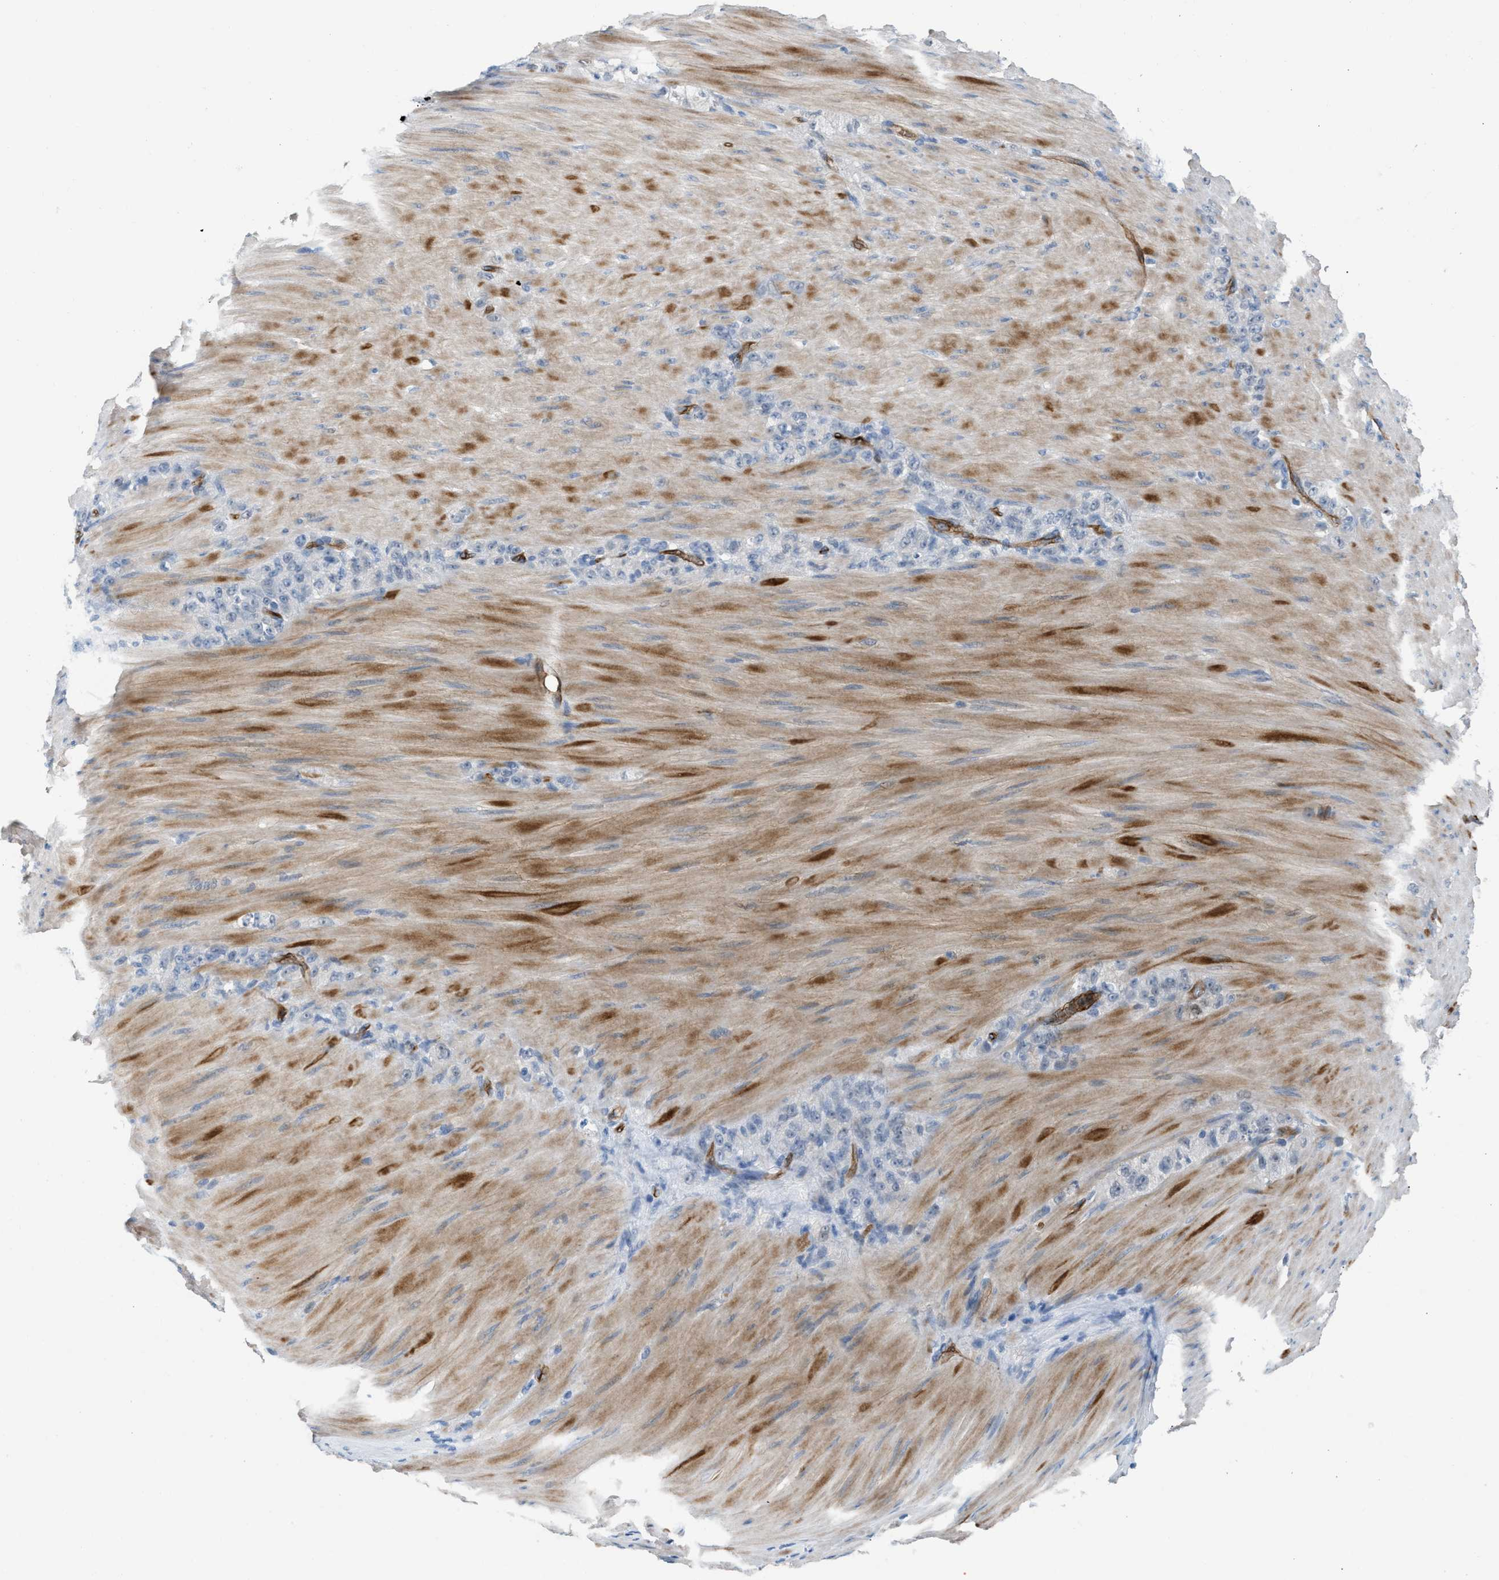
{"staining": {"intensity": "negative", "quantity": "none", "location": "none"}, "tissue": "stomach cancer", "cell_type": "Tumor cells", "image_type": "cancer", "snomed": [{"axis": "morphology", "description": "Normal tissue, NOS"}, {"axis": "morphology", "description": "Adenocarcinoma, NOS"}, {"axis": "topography", "description": "Stomach"}], "caption": "Tumor cells show no significant positivity in adenocarcinoma (stomach).", "gene": "DYSF", "patient": {"sex": "male", "age": 82}}